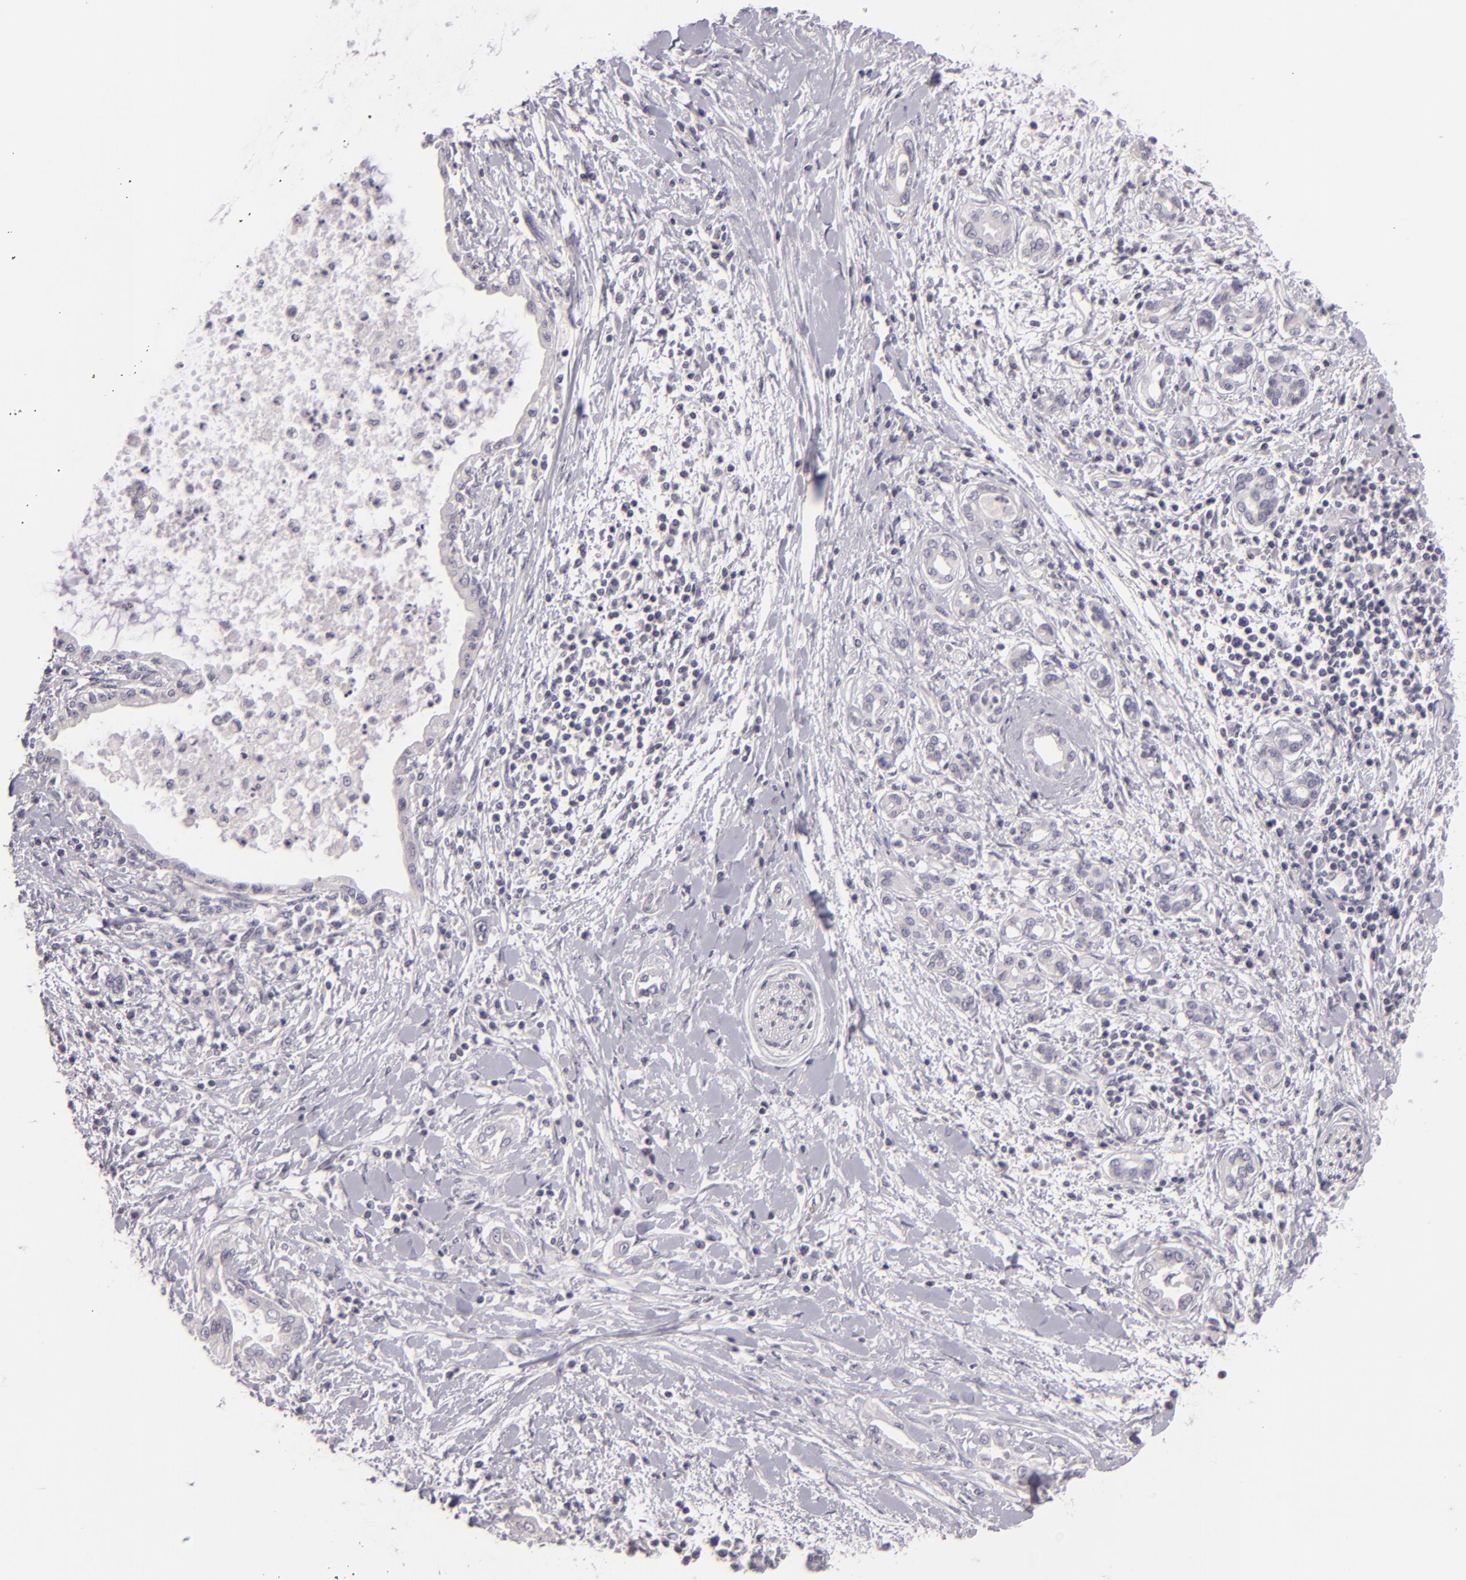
{"staining": {"intensity": "negative", "quantity": "none", "location": "none"}, "tissue": "pancreatic cancer", "cell_type": "Tumor cells", "image_type": "cancer", "snomed": [{"axis": "morphology", "description": "Adenocarcinoma, NOS"}, {"axis": "topography", "description": "Pancreas"}], "caption": "Tumor cells show no significant staining in pancreatic cancer.", "gene": "EGFL6", "patient": {"sex": "female", "age": 64}}